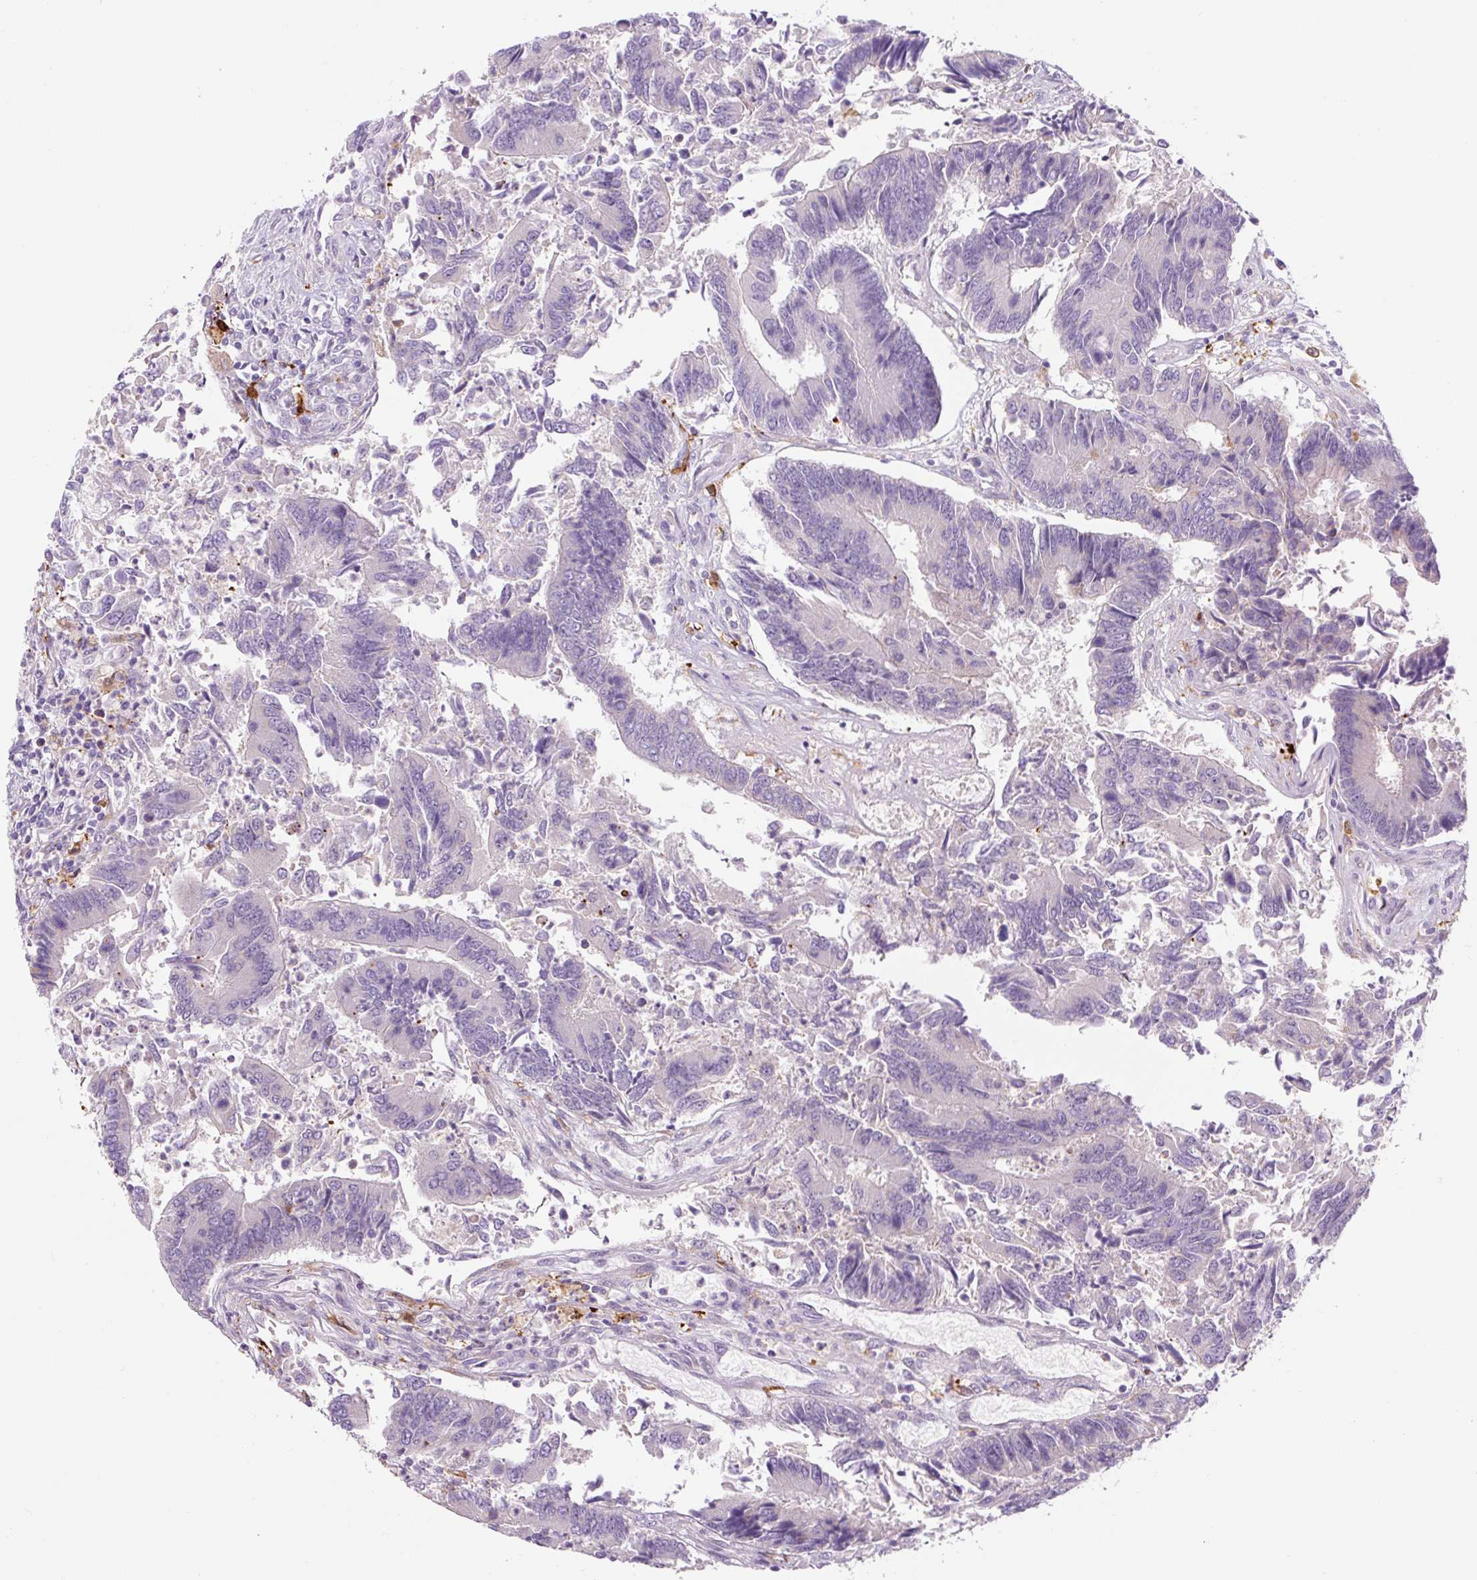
{"staining": {"intensity": "negative", "quantity": "none", "location": "none"}, "tissue": "colorectal cancer", "cell_type": "Tumor cells", "image_type": "cancer", "snomed": [{"axis": "morphology", "description": "Adenocarcinoma, NOS"}, {"axis": "topography", "description": "Colon"}], "caption": "Tumor cells are negative for protein expression in human colorectal cancer.", "gene": "FUT10", "patient": {"sex": "female", "age": 67}}